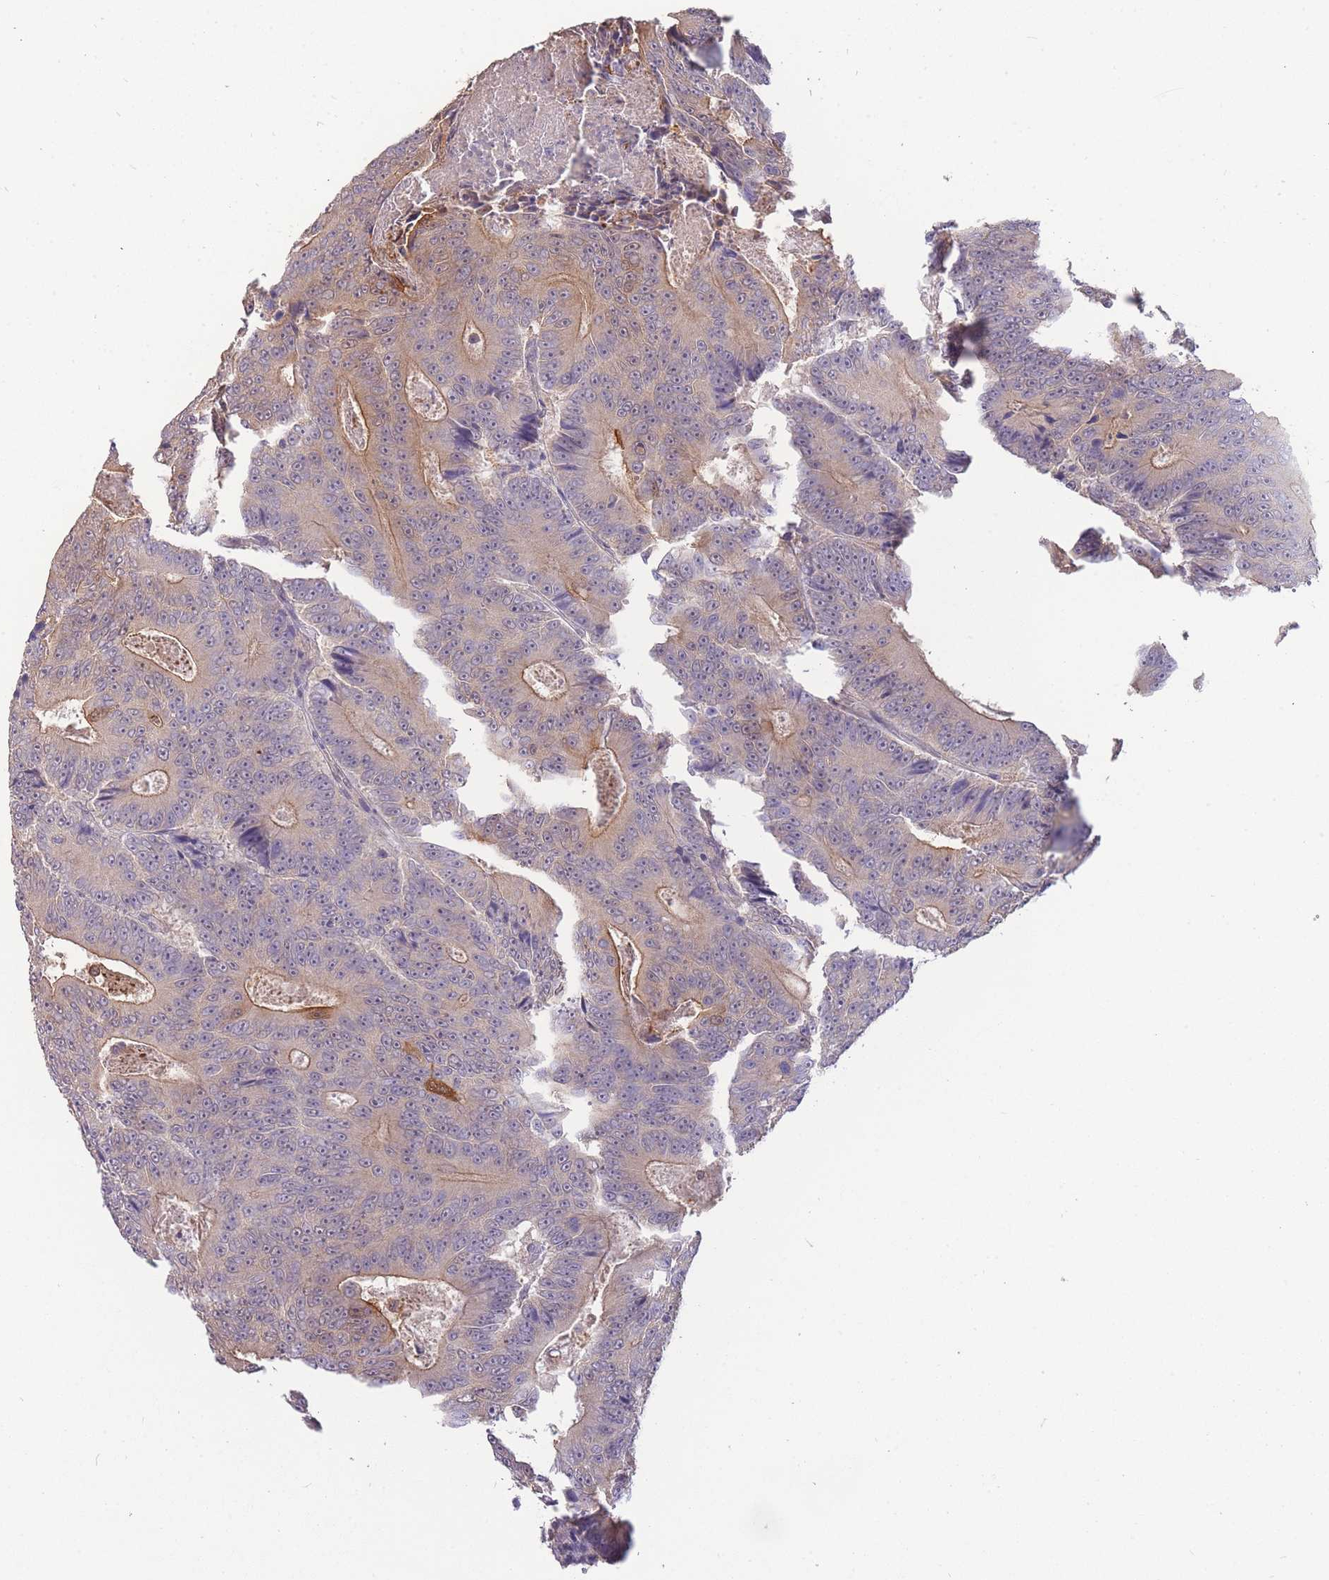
{"staining": {"intensity": "moderate", "quantity": "25%-75%", "location": "cytoplasmic/membranous"}, "tissue": "colorectal cancer", "cell_type": "Tumor cells", "image_type": "cancer", "snomed": [{"axis": "morphology", "description": "Adenocarcinoma, NOS"}, {"axis": "topography", "description": "Colon"}], "caption": "Colorectal cancer stained with IHC shows moderate cytoplasmic/membranous staining in about 25%-75% of tumor cells.", "gene": "SMC6", "patient": {"sex": "male", "age": 83}}